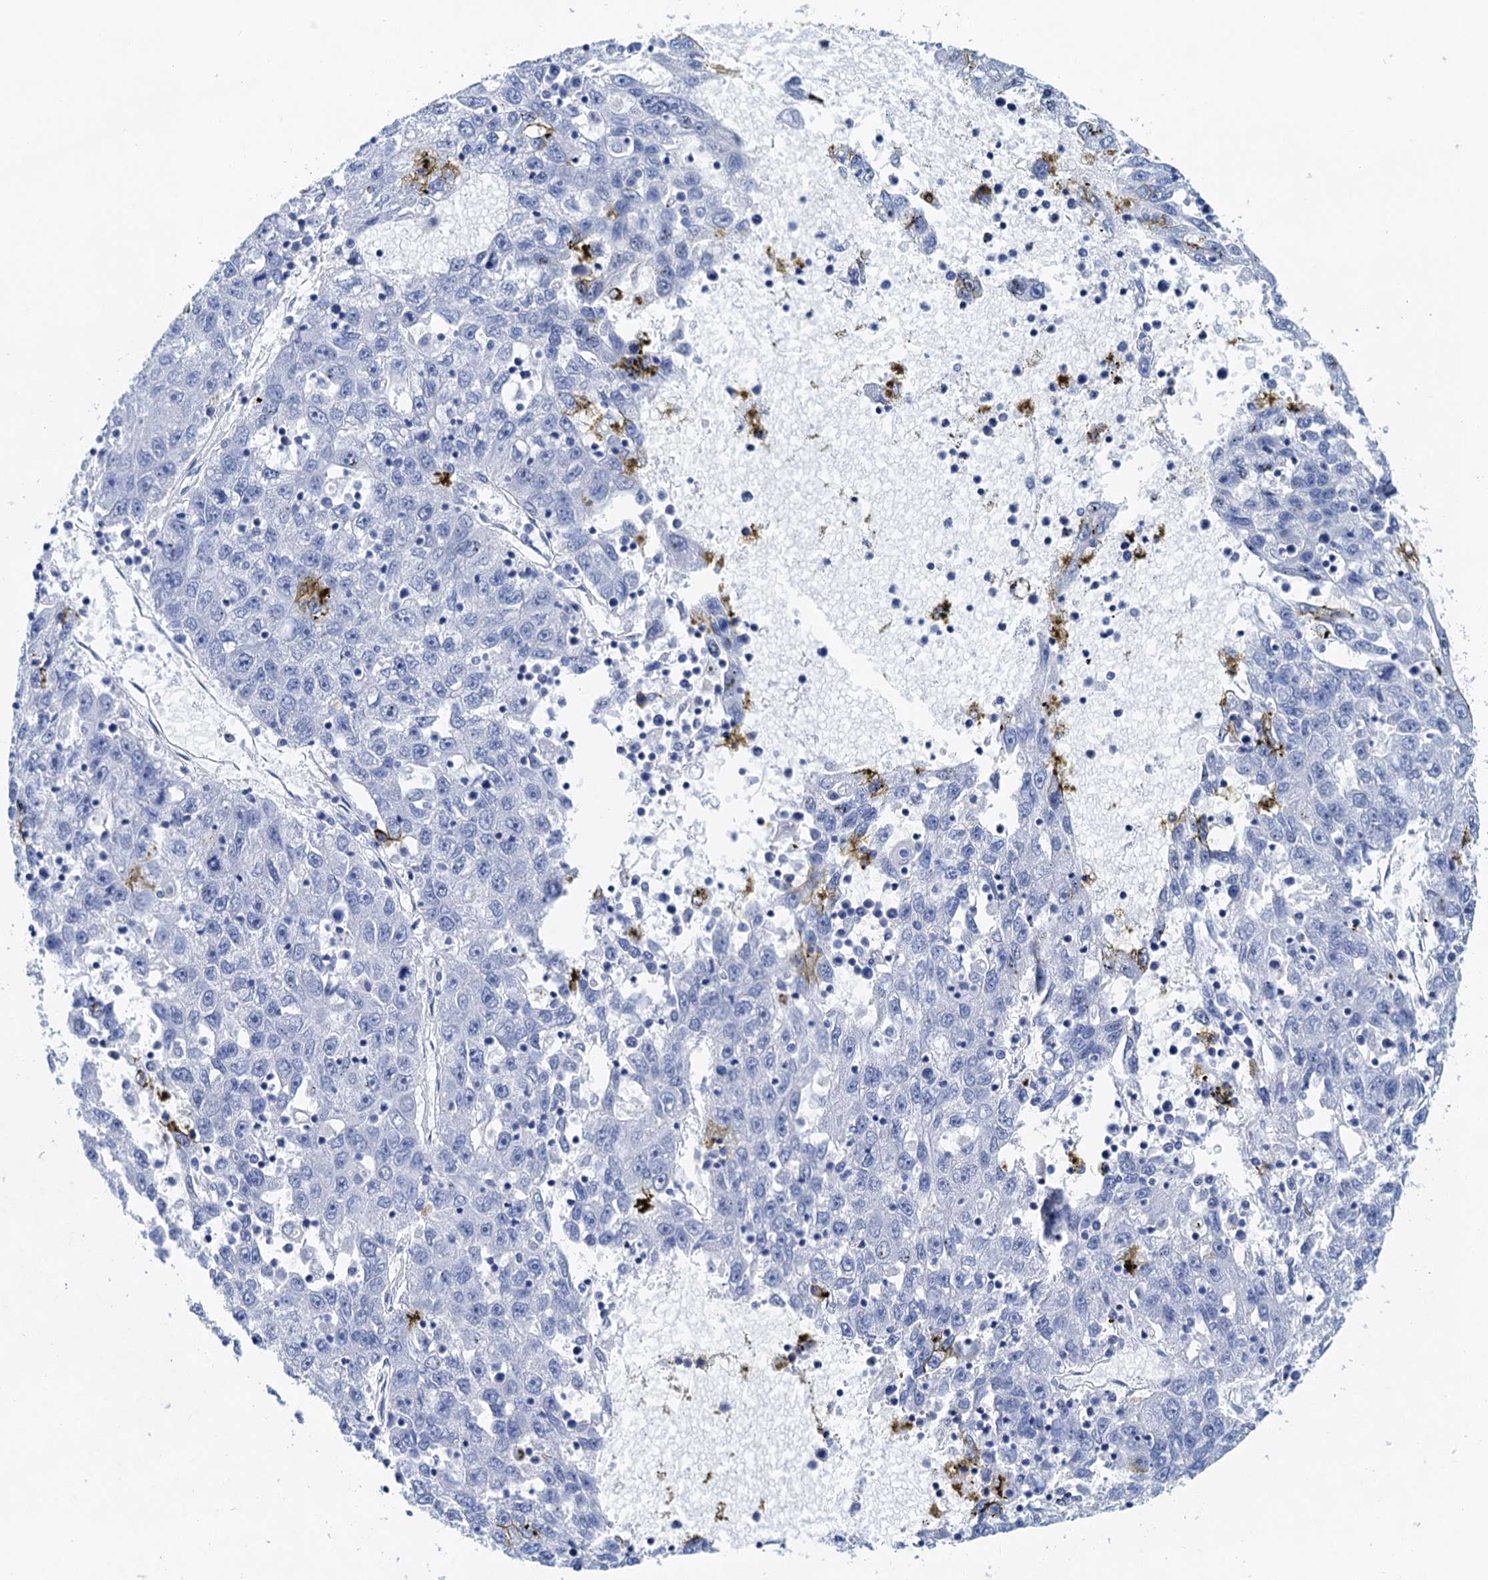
{"staining": {"intensity": "negative", "quantity": "none", "location": "none"}, "tissue": "liver cancer", "cell_type": "Tumor cells", "image_type": "cancer", "snomed": [{"axis": "morphology", "description": "Carcinoma, Hepatocellular, NOS"}, {"axis": "topography", "description": "Liver"}], "caption": "Tumor cells show no significant expression in liver hepatocellular carcinoma.", "gene": "NLRP10", "patient": {"sex": "male", "age": 49}}